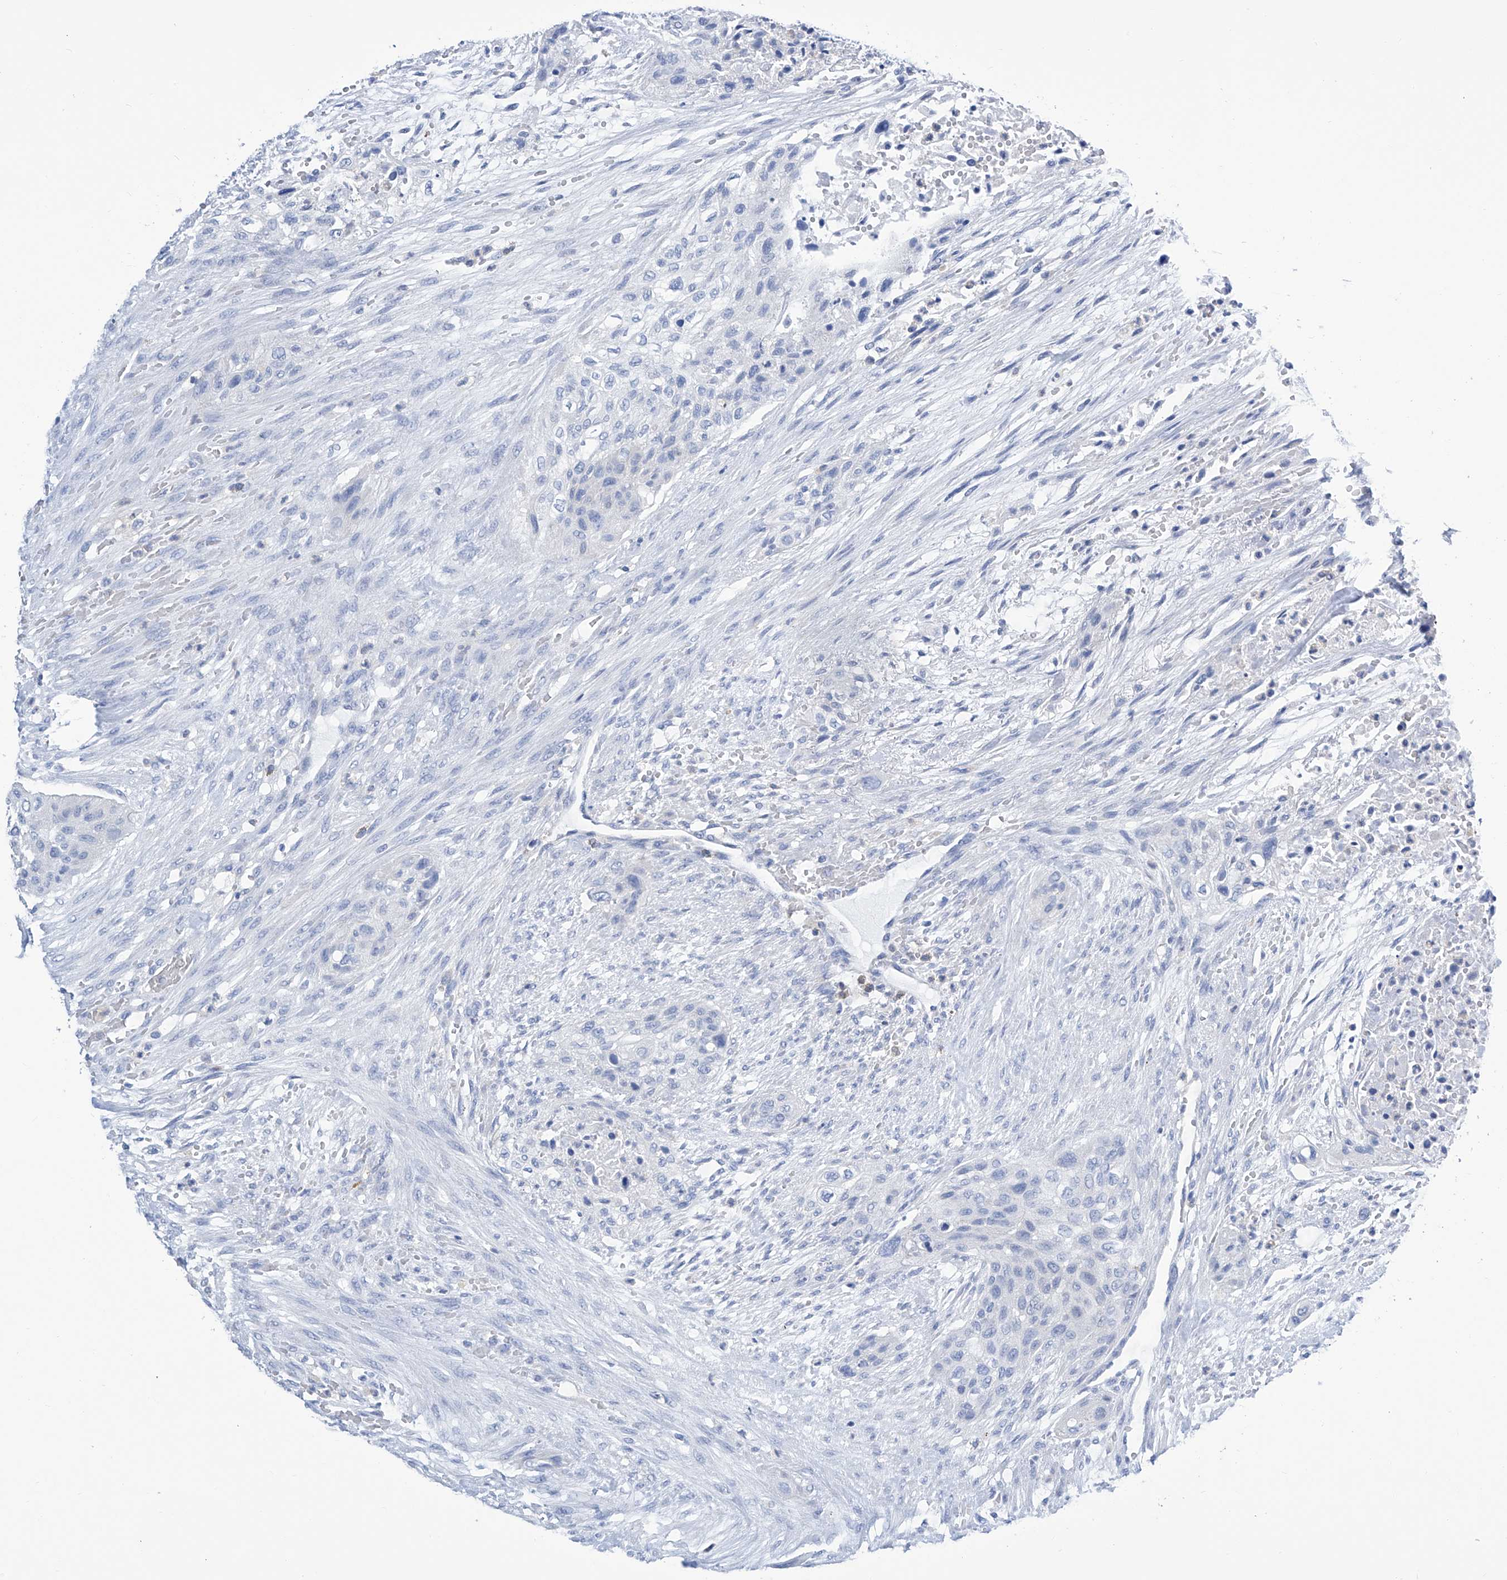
{"staining": {"intensity": "negative", "quantity": "none", "location": "none"}, "tissue": "urothelial cancer", "cell_type": "Tumor cells", "image_type": "cancer", "snomed": [{"axis": "morphology", "description": "Urothelial carcinoma, High grade"}, {"axis": "topography", "description": "Urinary bladder"}], "caption": "A micrograph of urothelial cancer stained for a protein reveals no brown staining in tumor cells.", "gene": "IMPA2", "patient": {"sex": "male", "age": 35}}